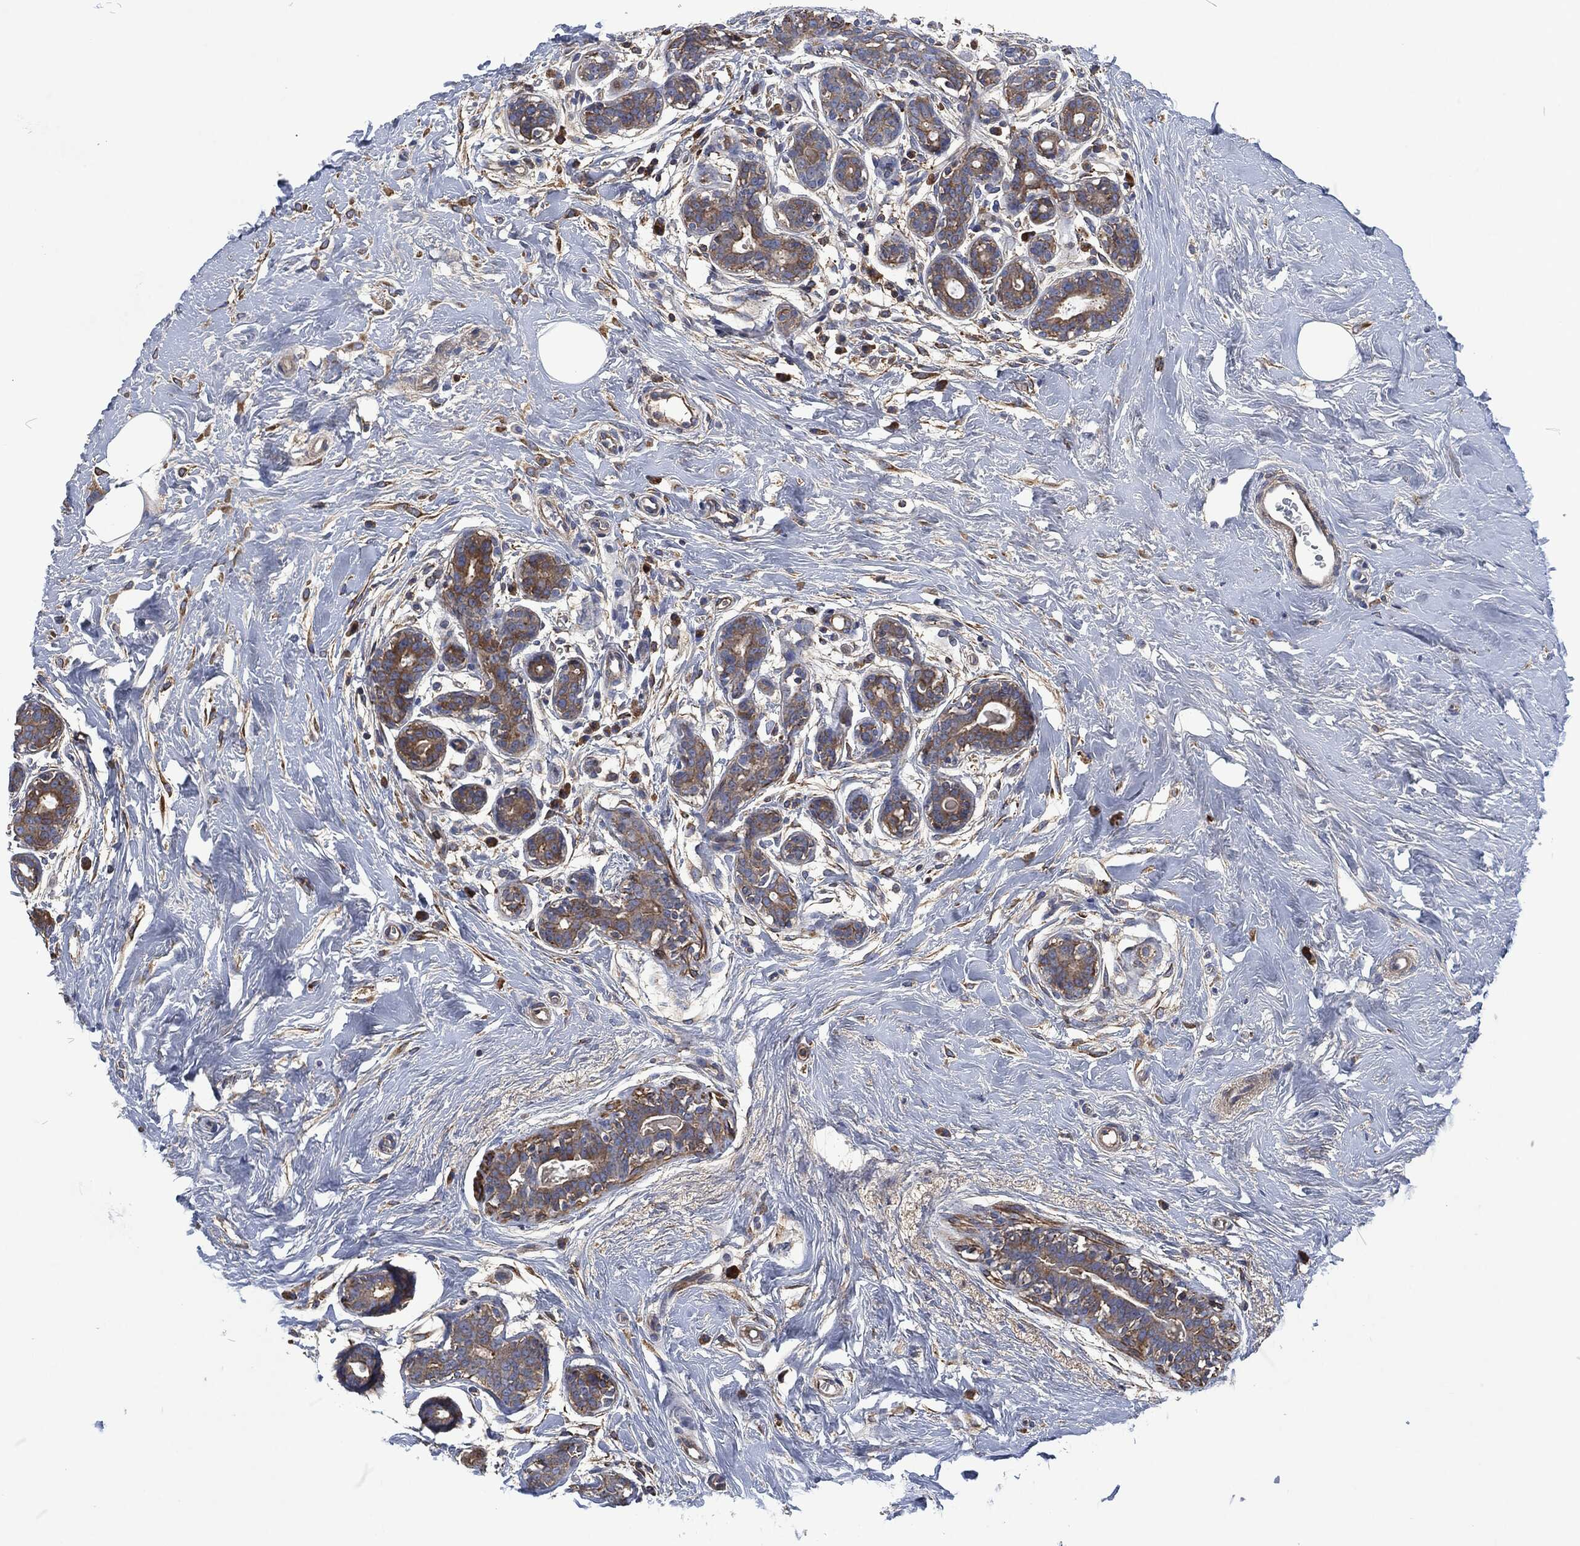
{"staining": {"intensity": "negative", "quantity": "none", "location": "none"}, "tissue": "breast", "cell_type": "Adipocytes", "image_type": "normal", "snomed": [{"axis": "morphology", "description": "Normal tissue, NOS"}, {"axis": "topography", "description": "Breast"}], "caption": "IHC photomicrograph of normal human breast stained for a protein (brown), which shows no expression in adipocytes.", "gene": "LGALS9", "patient": {"sex": "female", "age": 43}}